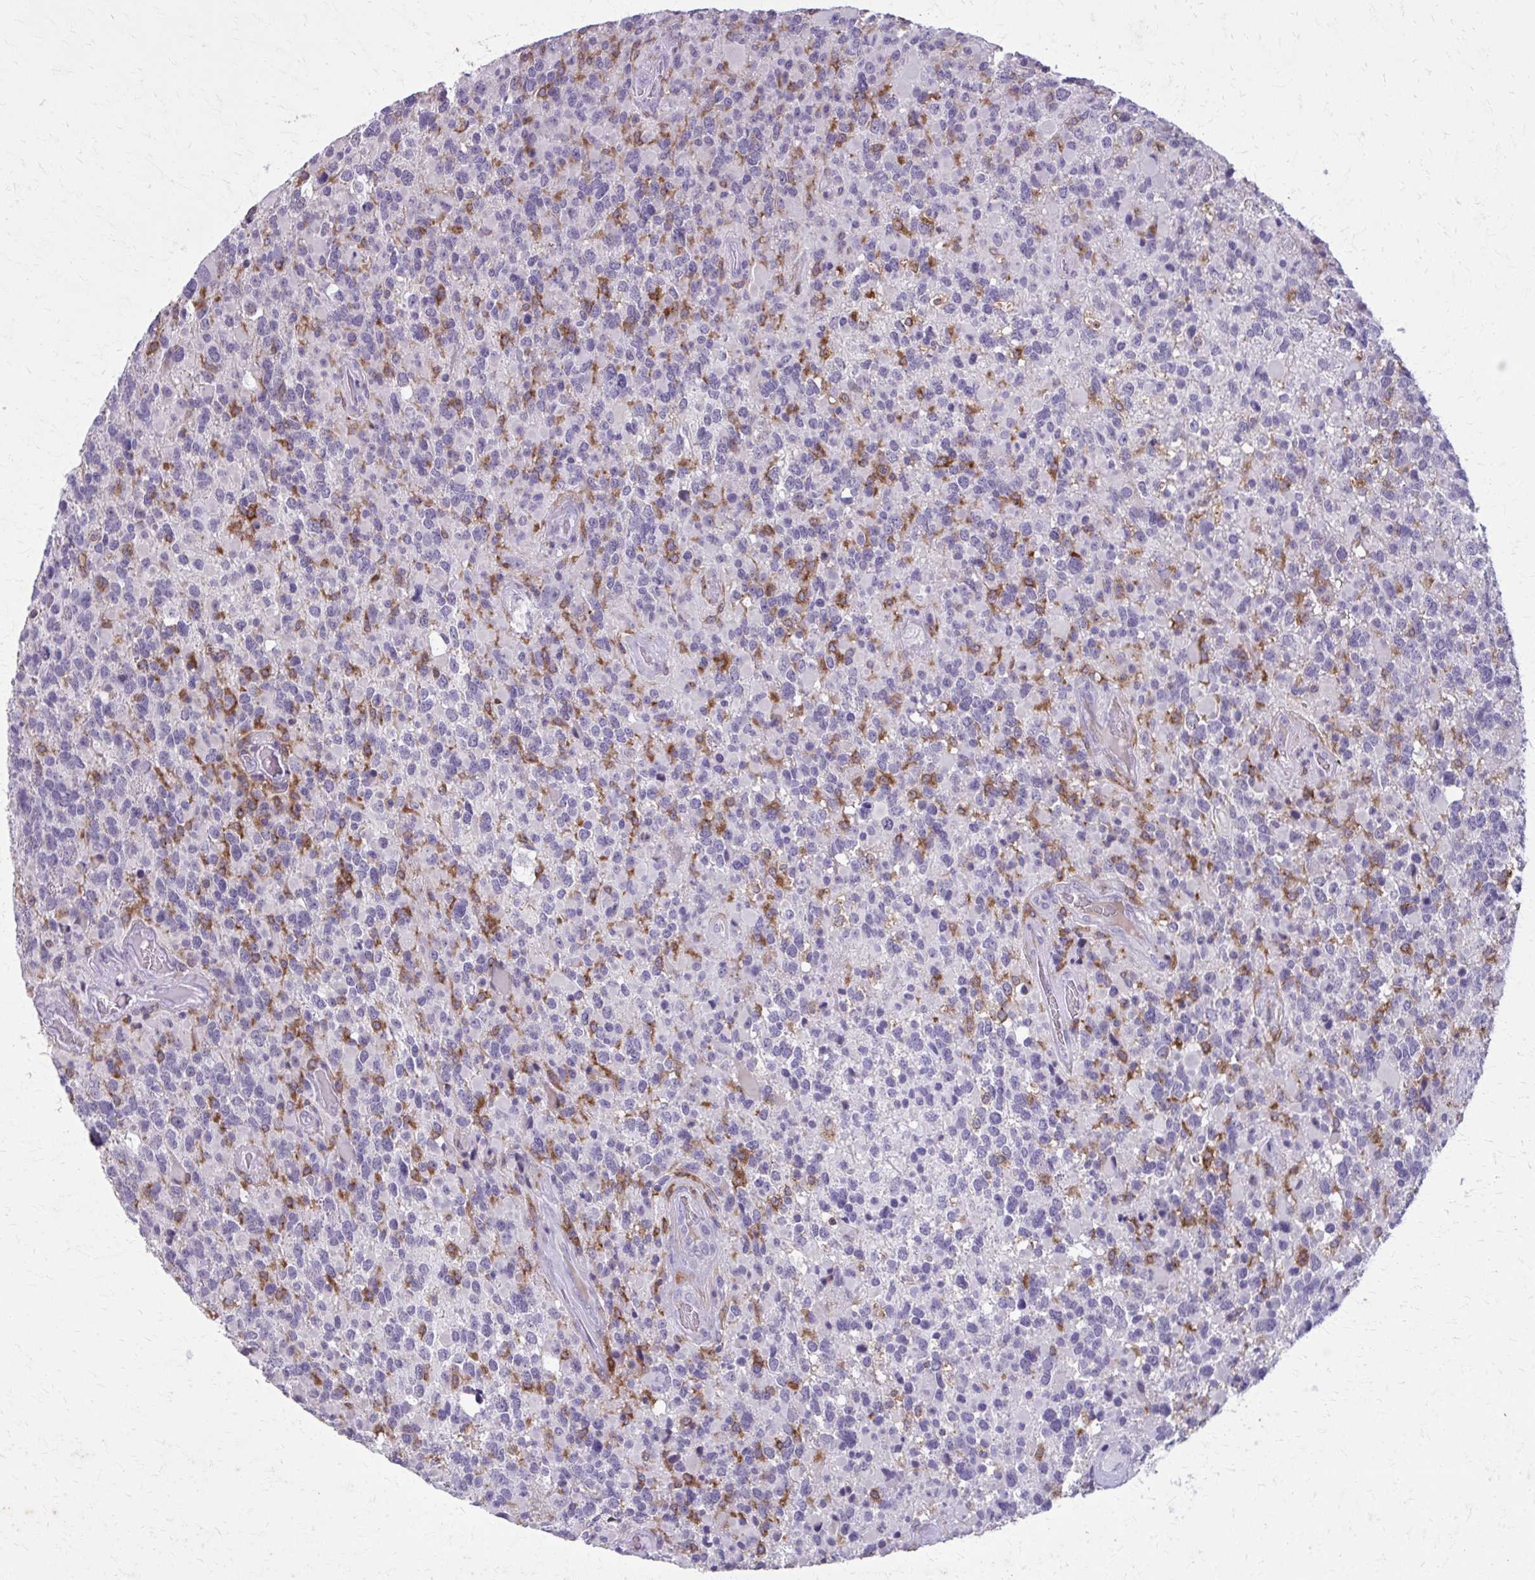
{"staining": {"intensity": "negative", "quantity": "none", "location": "none"}, "tissue": "glioma", "cell_type": "Tumor cells", "image_type": "cancer", "snomed": [{"axis": "morphology", "description": "Glioma, malignant, High grade"}, {"axis": "topography", "description": "Brain"}], "caption": "A high-resolution image shows IHC staining of malignant glioma (high-grade), which demonstrates no significant expression in tumor cells.", "gene": "CARD9", "patient": {"sex": "female", "age": 40}}